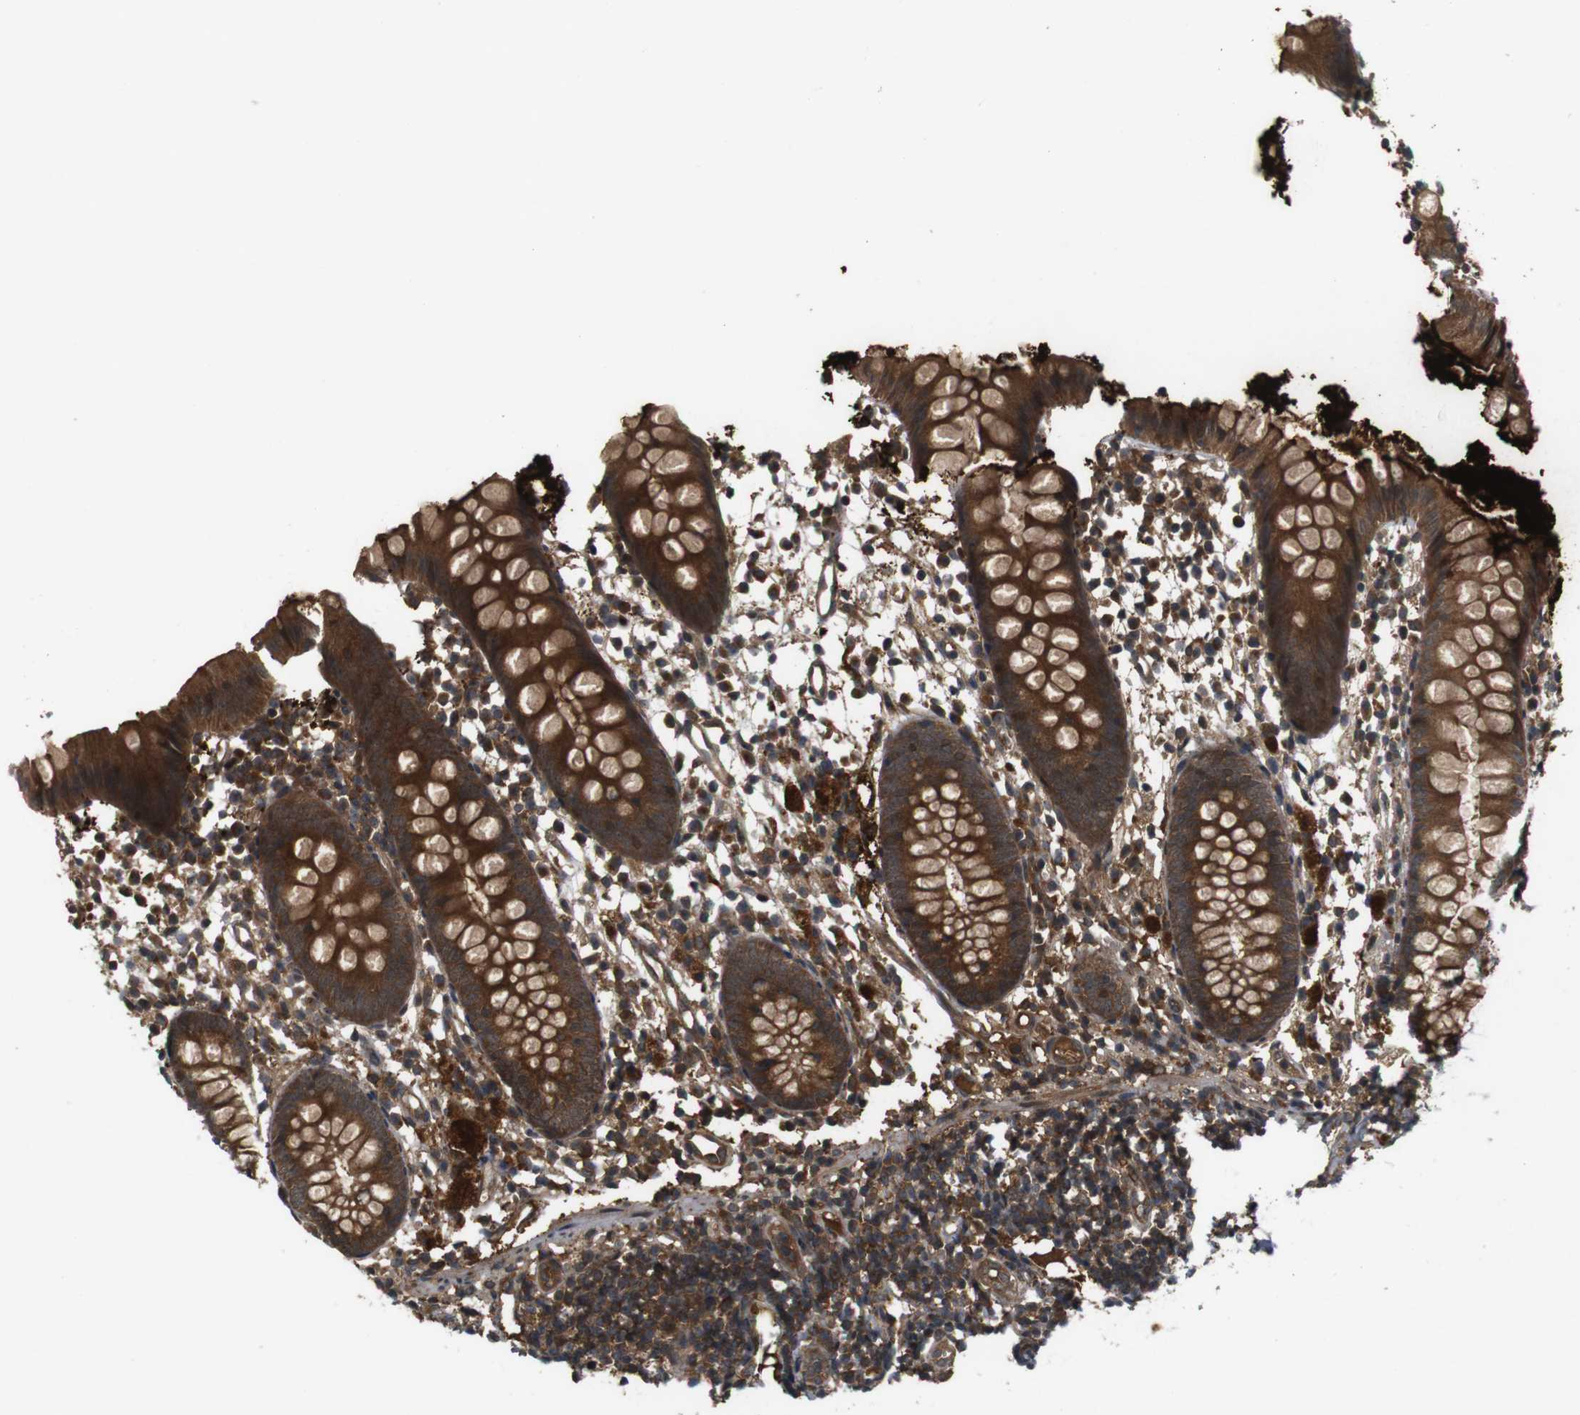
{"staining": {"intensity": "strong", "quantity": ">75%", "location": "cytoplasmic/membranous"}, "tissue": "appendix", "cell_type": "Glandular cells", "image_type": "normal", "snomed": [{"axis": "morphology", "description": "Normal tissue, NOS"}, {"axis": "topography", "description": "Appendix"}], "caption": "A high amount of strong cytoplasmic/membranous staining is appreciated in about >75% of glandular cells in benign appendix.", "gene": "NFKBIE", "patient": {"sex": "female", "age": 20}}